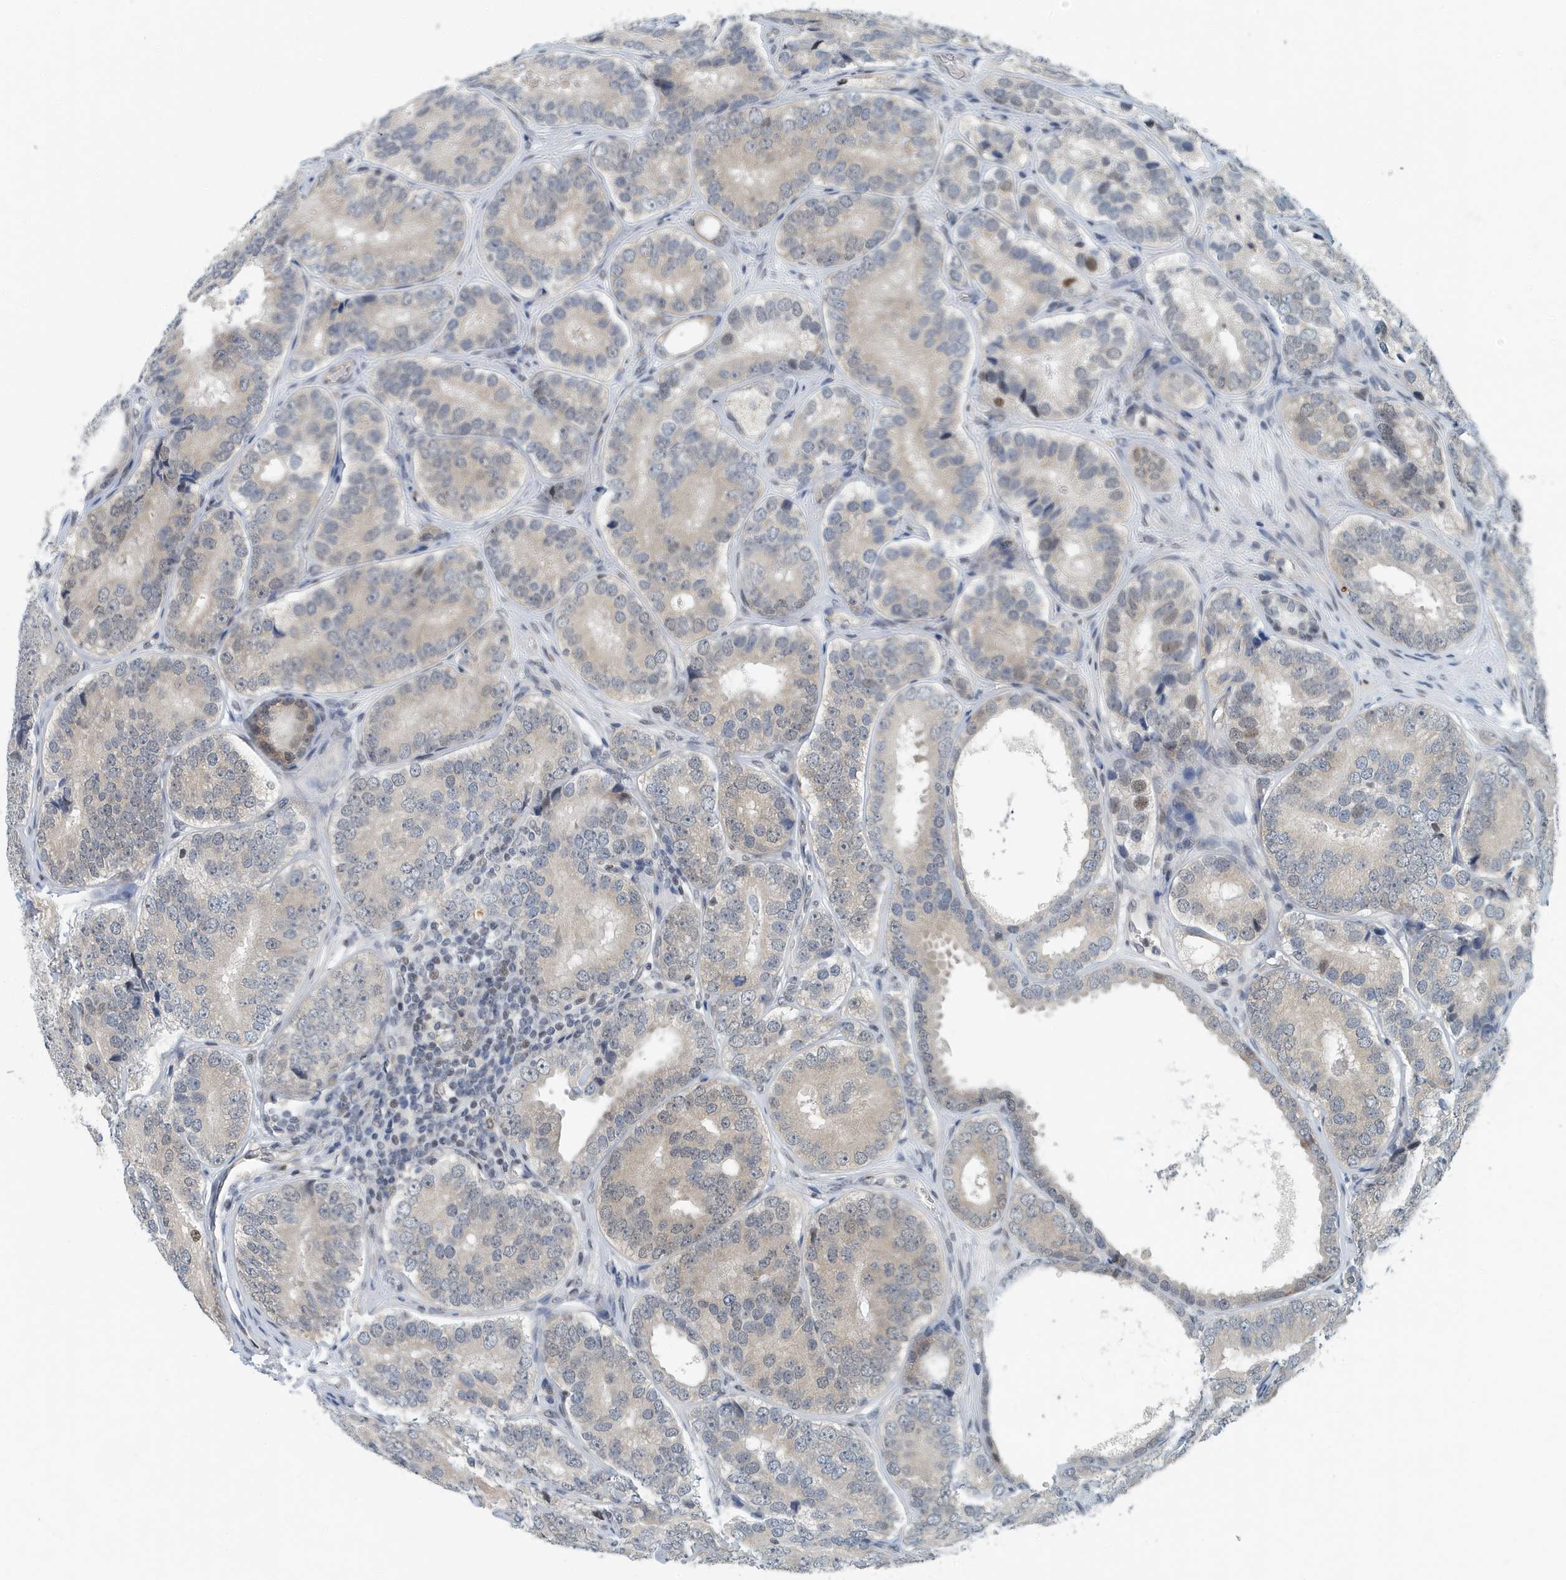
{"staining": {"intensity": "weak", "quantity": ">75%", "location": "cytoplasmic/membranous"}, "tissue": "prostate cancer", "cell_type": "Tumor cells", "image_type": "cancer", "snomed": [{"axis": "morphology", "description": "Adenocarcinoma, High grade"}, {"axis": "topography", "description": "Prostate"}], "caption": "Immunohistochemical staining of human prostate cancer (high-grade adenocarcinoma) reveals weak cytoplasmic/membranous protein positivity in about >75% of tumor cells. Using DAB (3,3'-diaminobenzidine) (brown) and hematoxylin (blue) stains, captured at high magnification using brightfield microscopy.", "gene": "KIF15", "patient": {"sex": "male", "age": 56}}